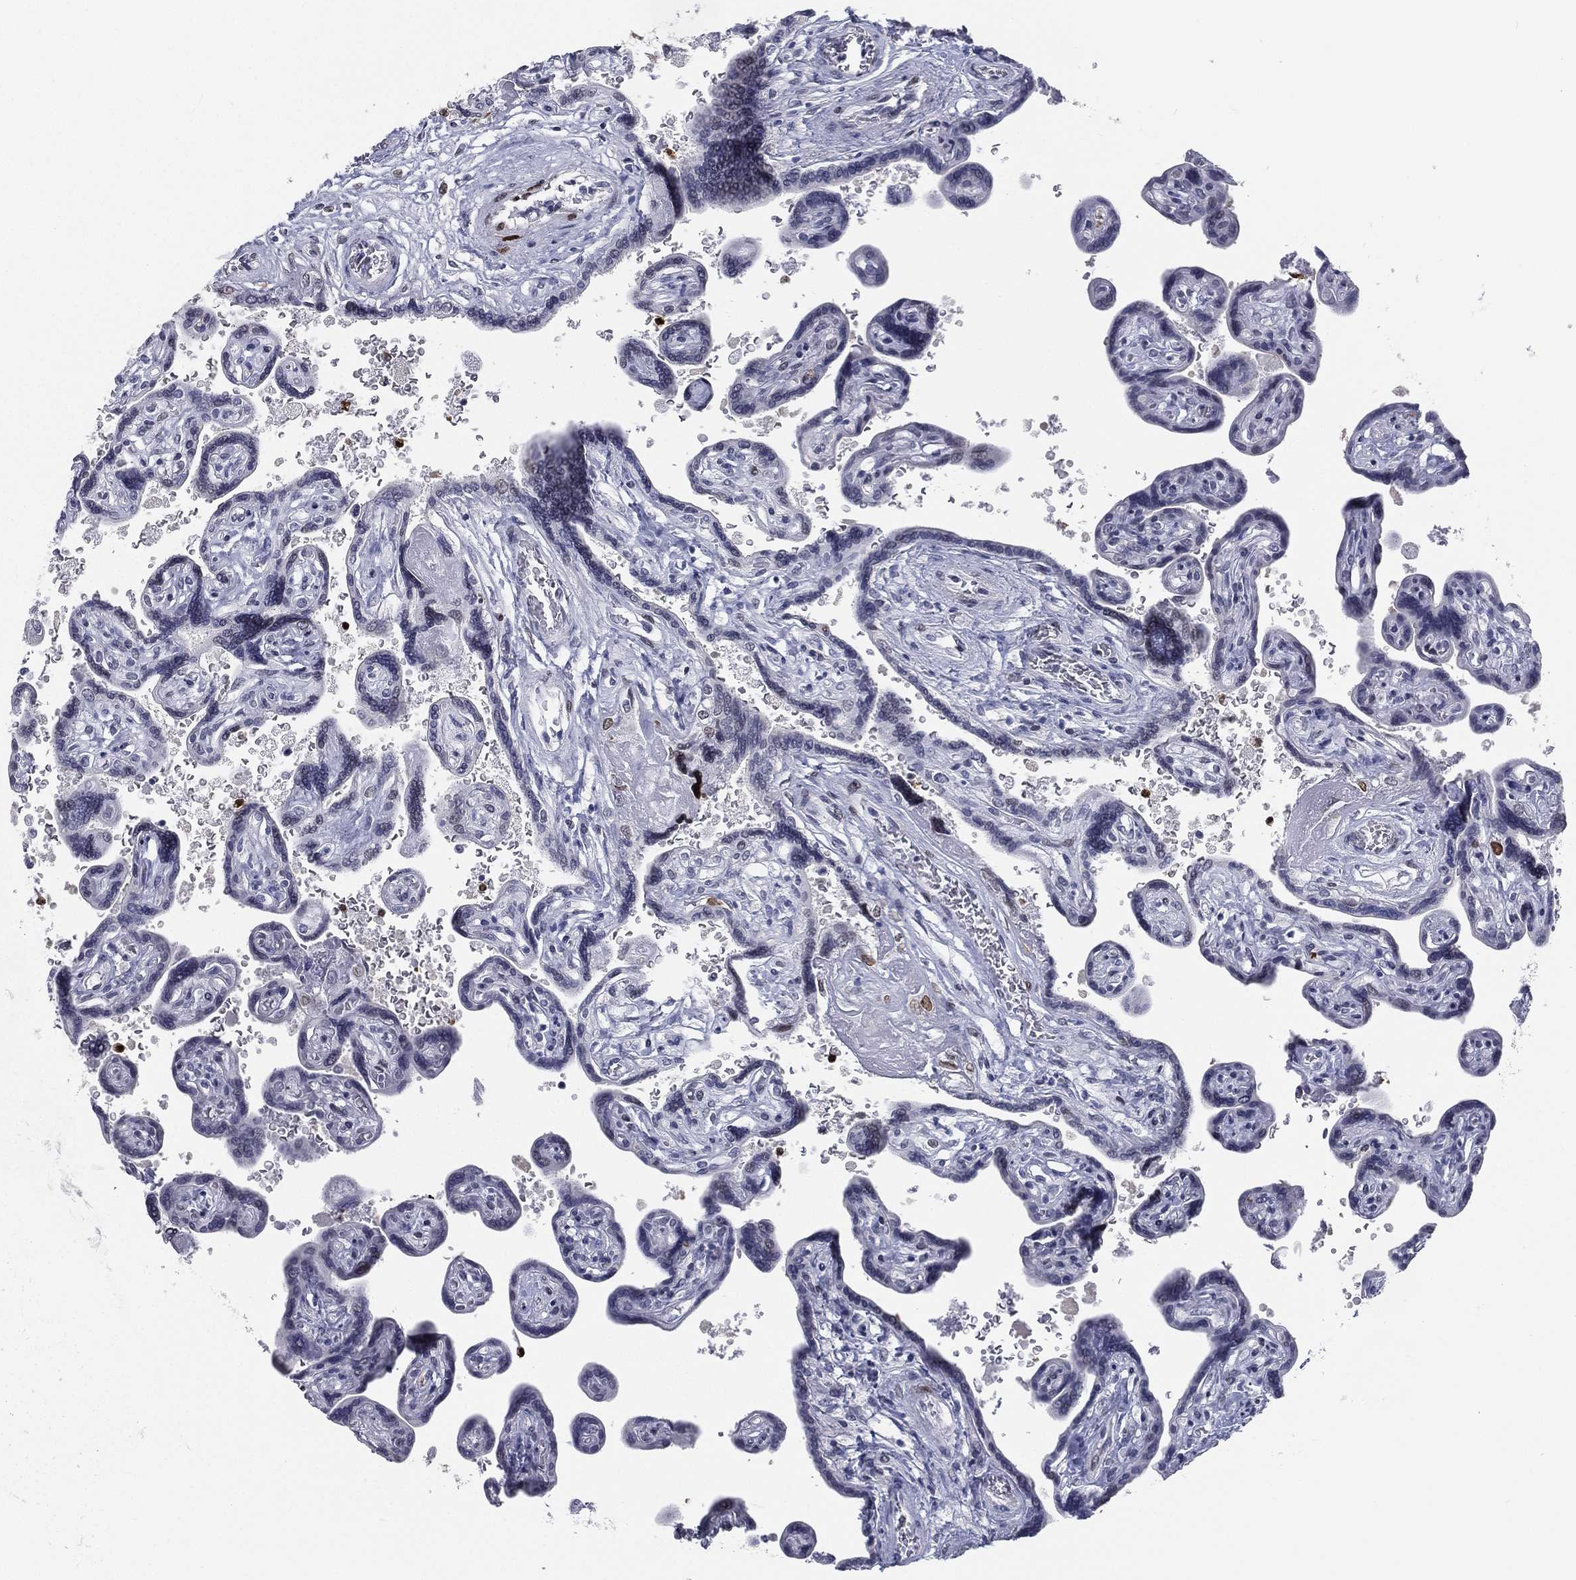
{"staining": {"intensity": "moderate", "quantity": ">75%", "location": "nuclear"}, "tissue": "placenta", "cell_type": "Decidual cells", "image_type": "normal", "snomed": [{"axis": "morphology", "description": "Normal tissue, NOS"}, {"axis": "topography", "description": "Placenta"}], "caption": "Immunohistochemical staining of normal human placenta displays moderate nuclear protein expression in about >75% of decidual cells.", "gene": "LMNB1", "patient": {"sex": "female", "age": 32}}